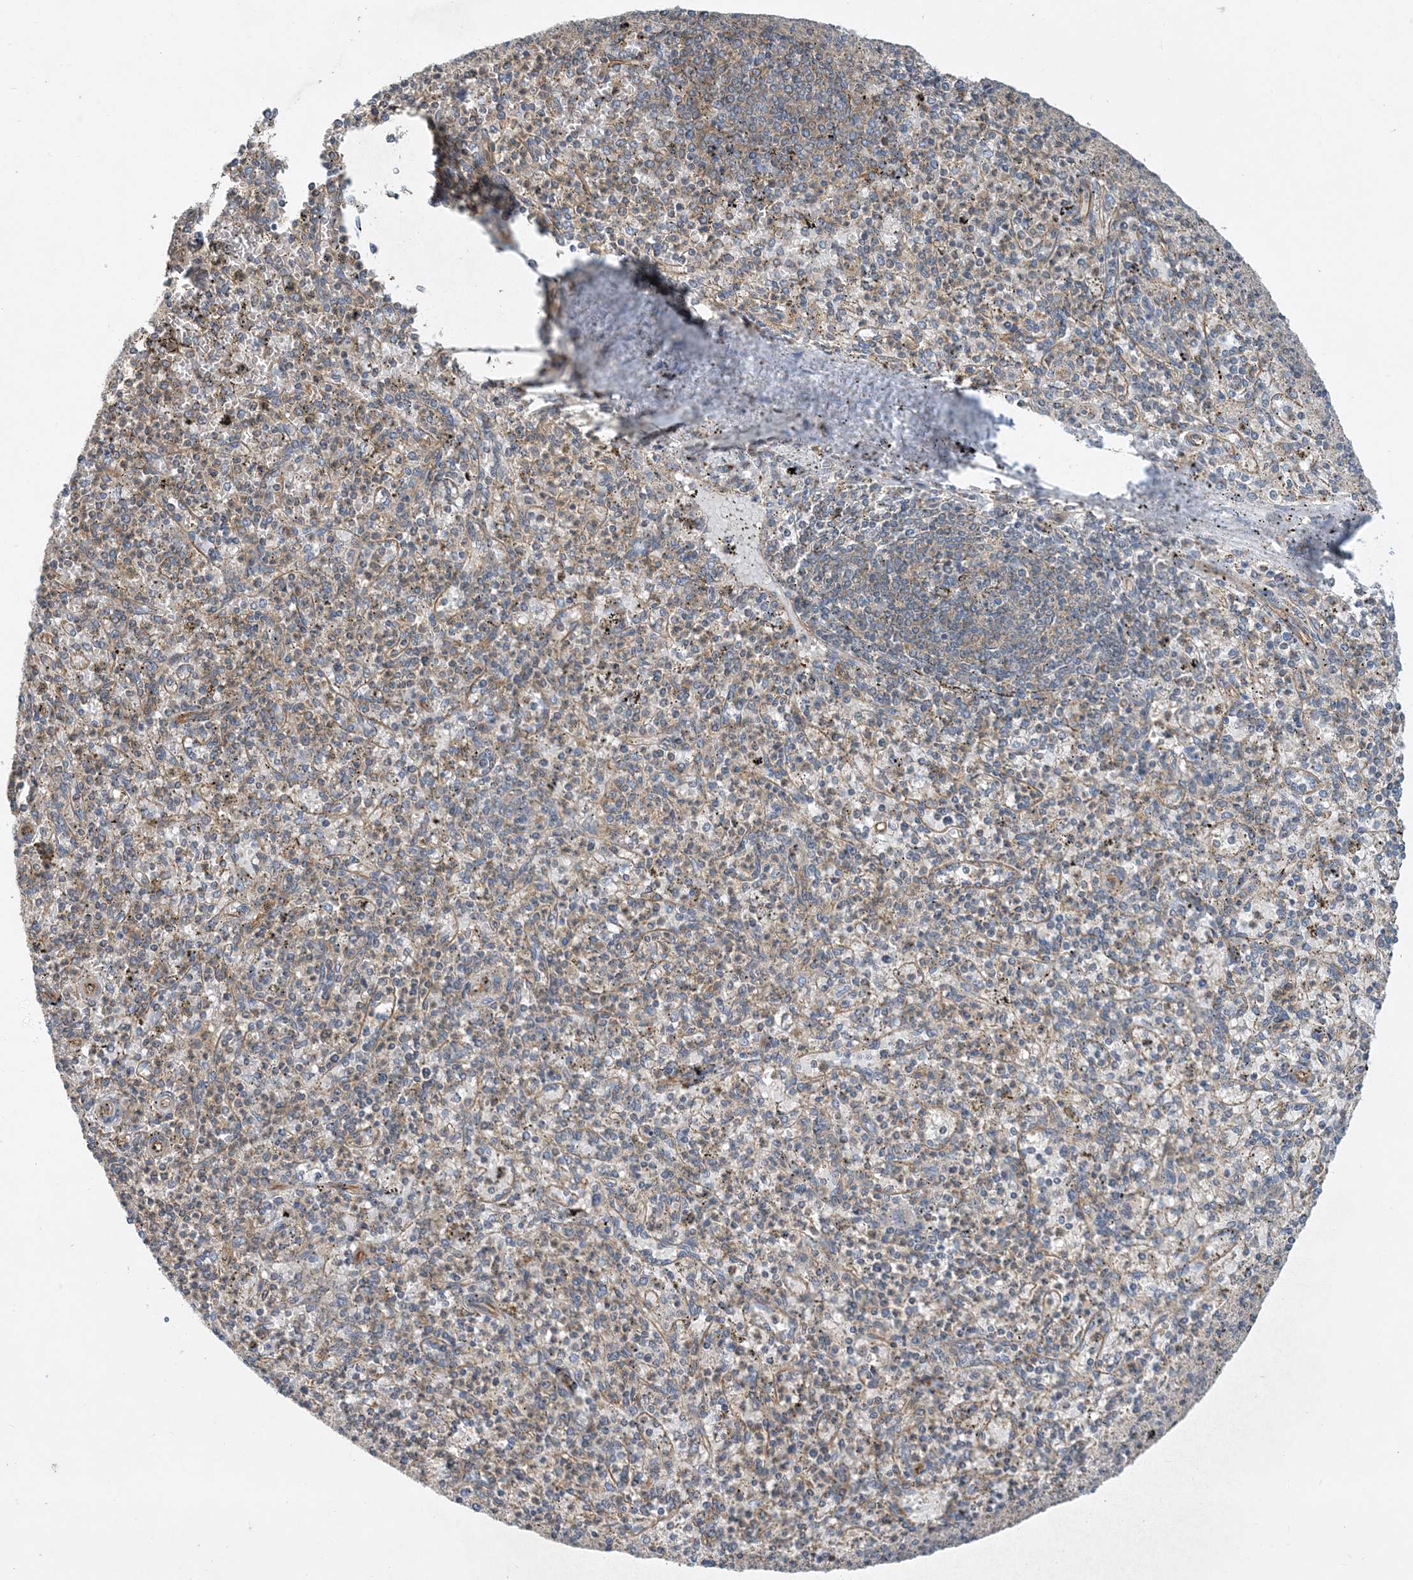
{"staining": {"intensity": "negative", "quantity": "none", "location": "none"}, "tissue": "spleen", "cell_type": "Cells in red pulp", "image_type": "normal", "snomed": [{"axis": "morphology", "description": "Normal tissue, NOS"}, {"axis": "topography", "description": "Spleen"}], "caption": "A high-resolution photomicrograph shows immunohistochemistry staining of normal spleen, which exhibits no significant positivity in cells in red pulp. (DAB IHC with hematoxylin counter stain).", "gene": "SIDT1", "patient": {"sex": "male", "age": 72}}